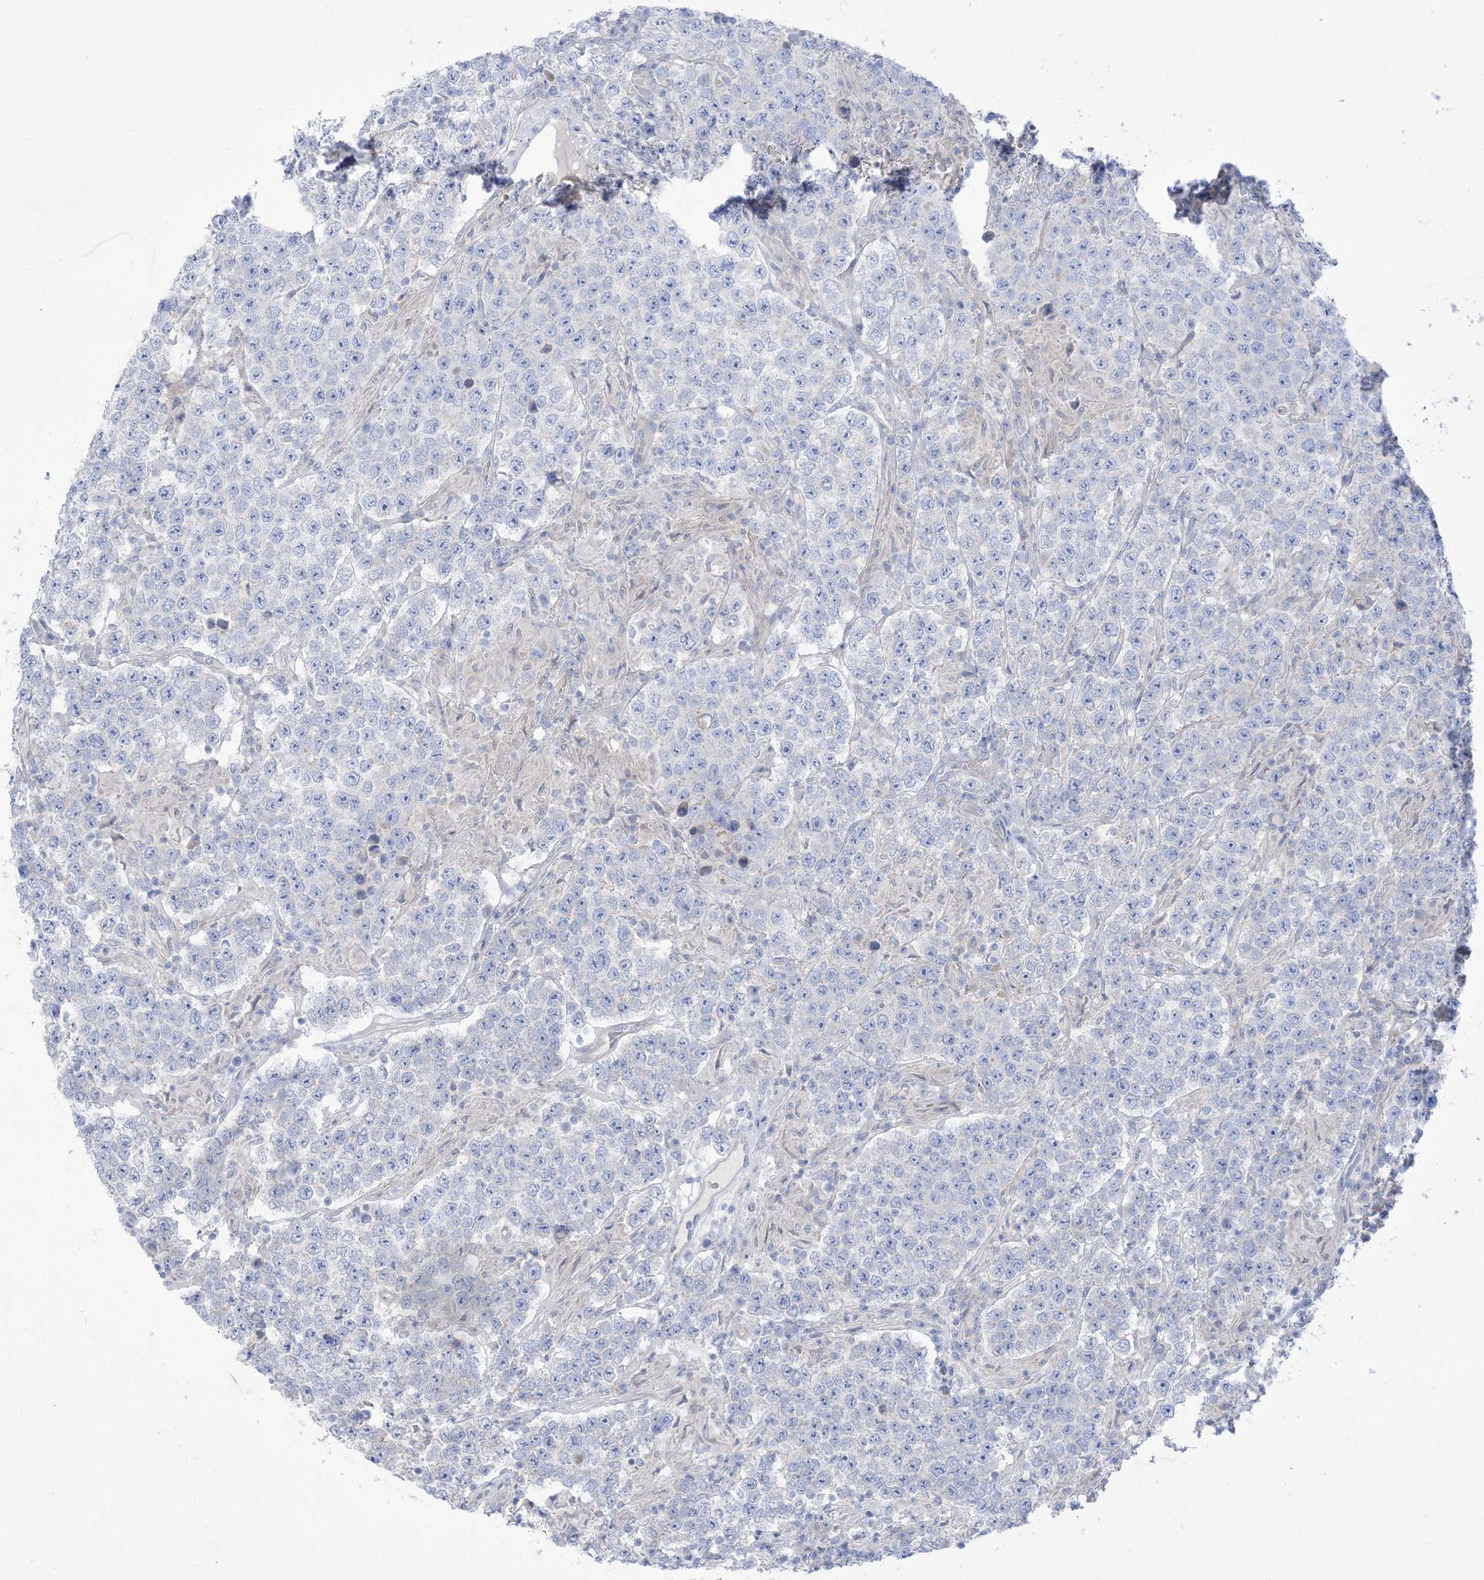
{"staining": {"intensity": "negative", "quantity": "none", "location": "none"}, "tissue": "testis cancer", "cell_type": "Tumor cells", "image_type": "cancer", "snomed": [{"axis": "morphology", "description": "Normal tissue, NOS"}, {"axis": "morphology", "description": "Urothelial carcinoma, High grade"}, {"axis": "morphology", "description": "Seminoma, NOS"}, {"axis": "morphology", "description": "Carcinoma, Embryonal, NOS"}, {"axis": "topography", "description": "Urinary bladder"}, {"axis": "topography", "description": "Testis"}], "caption": "High magnification brightfield microscopy of embryonal carcinoma (testis) stained with DAB (3,3'-diaminobenzidine) (brown) and counterstained with hematoxylin (blue): tumor cells show no significant expression. (Stains: DAB immunohistochemistry with hematoxylin counter stain, Microscopy: brightfield microscopy at high magnification).", "gene": "MTHFD2L", "patient": {"sex": "male", "age": 41}}